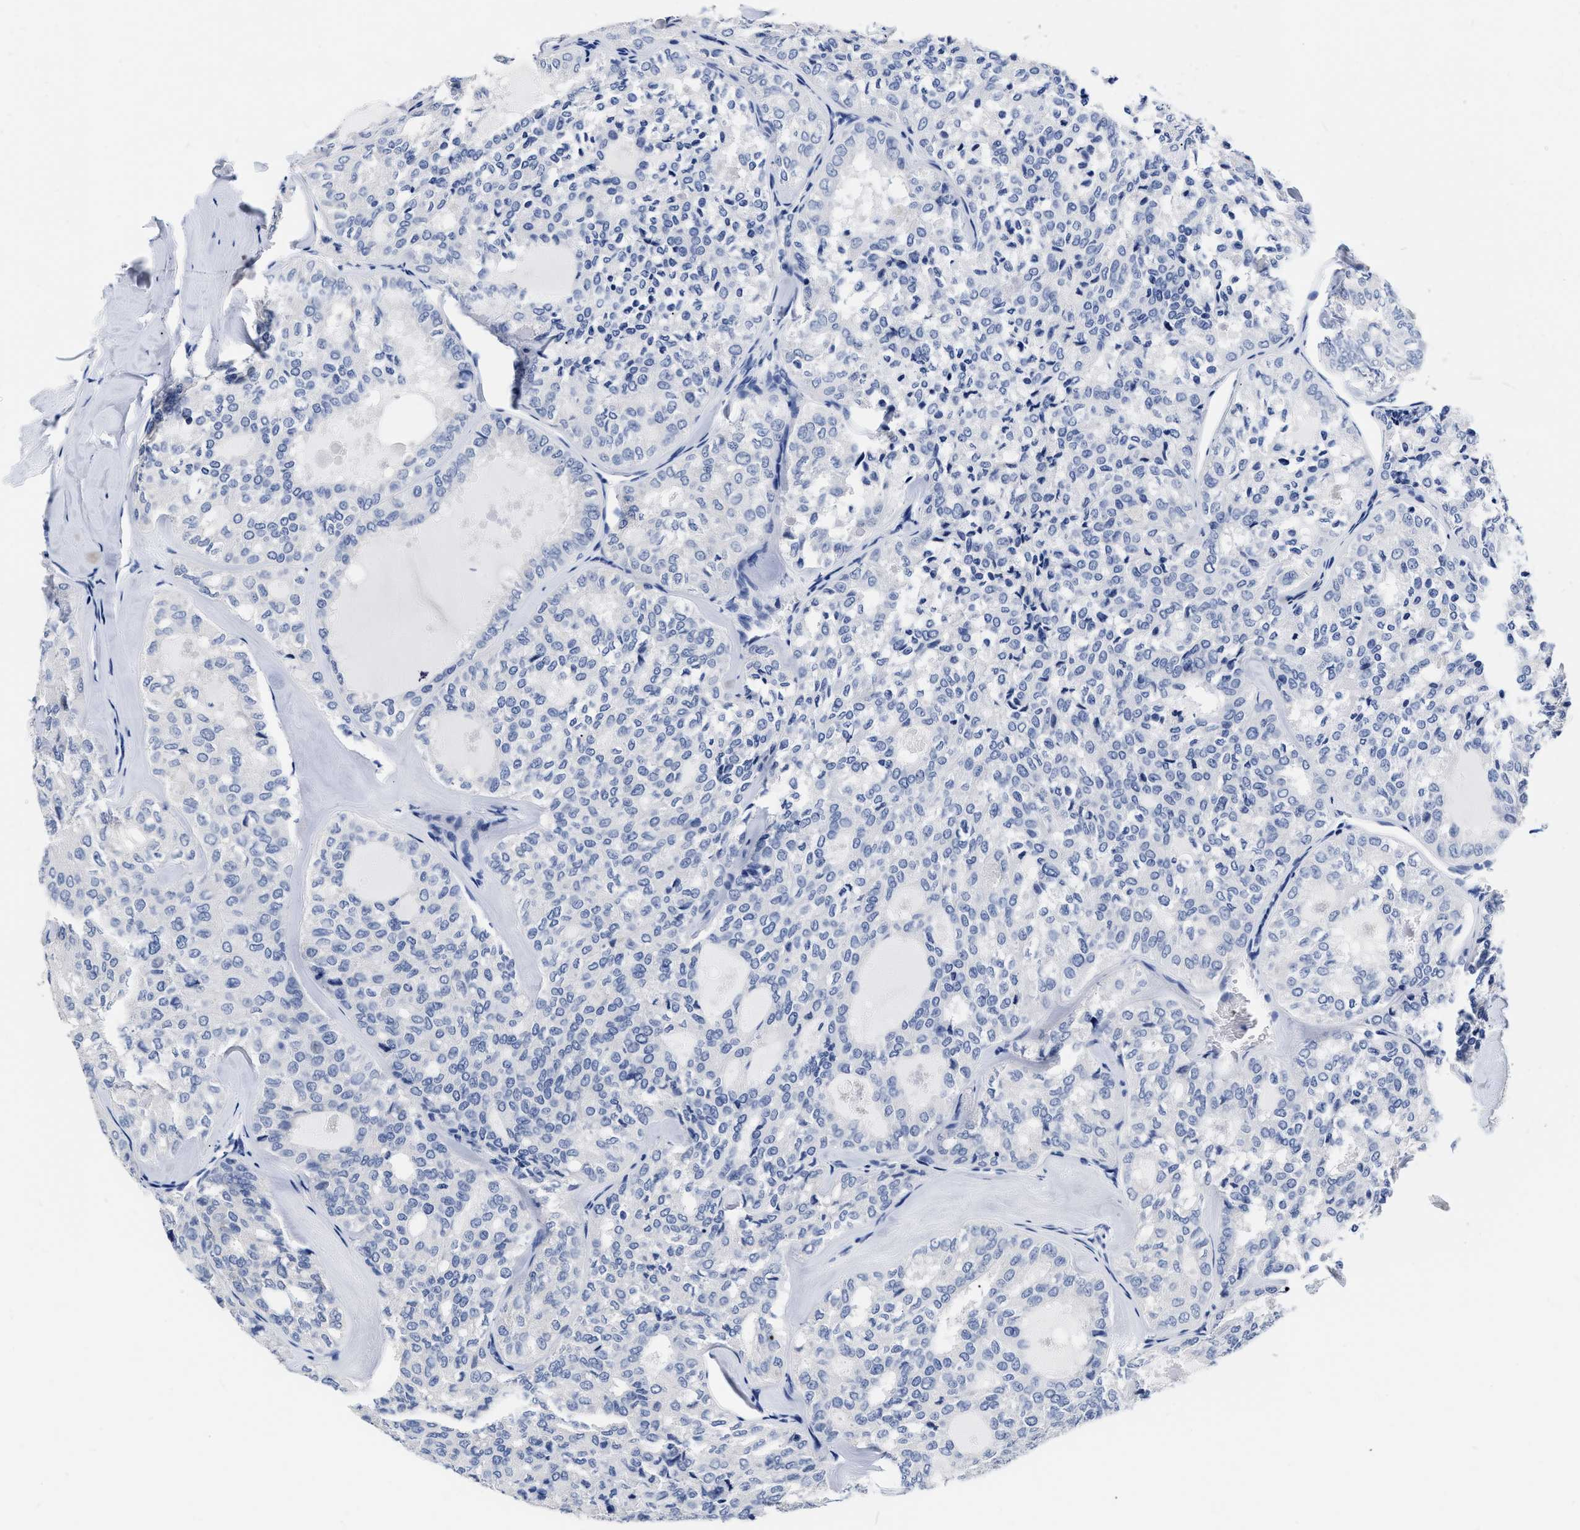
{"staining": {"intensity": "negative", "quantity": "none", "location": "none"}, "tissue": "thyroid cancer", "cell_type": "Tumor cells", "image_type": "cancer", "snomed": [{"axis": "morphology", "description": "Follicular adenoma carcinoma, NOS"}, {"axis": "topography", "description": "Thyroid gland"}], "caption": "Human thyroid cancer (follicular adenoma carcinoma) stained for a protein using immunohistochemistry (IHC) shows no expression in tumor cells.", "gene": "CER1", "patient": {"sex": "male", "age": 75}}